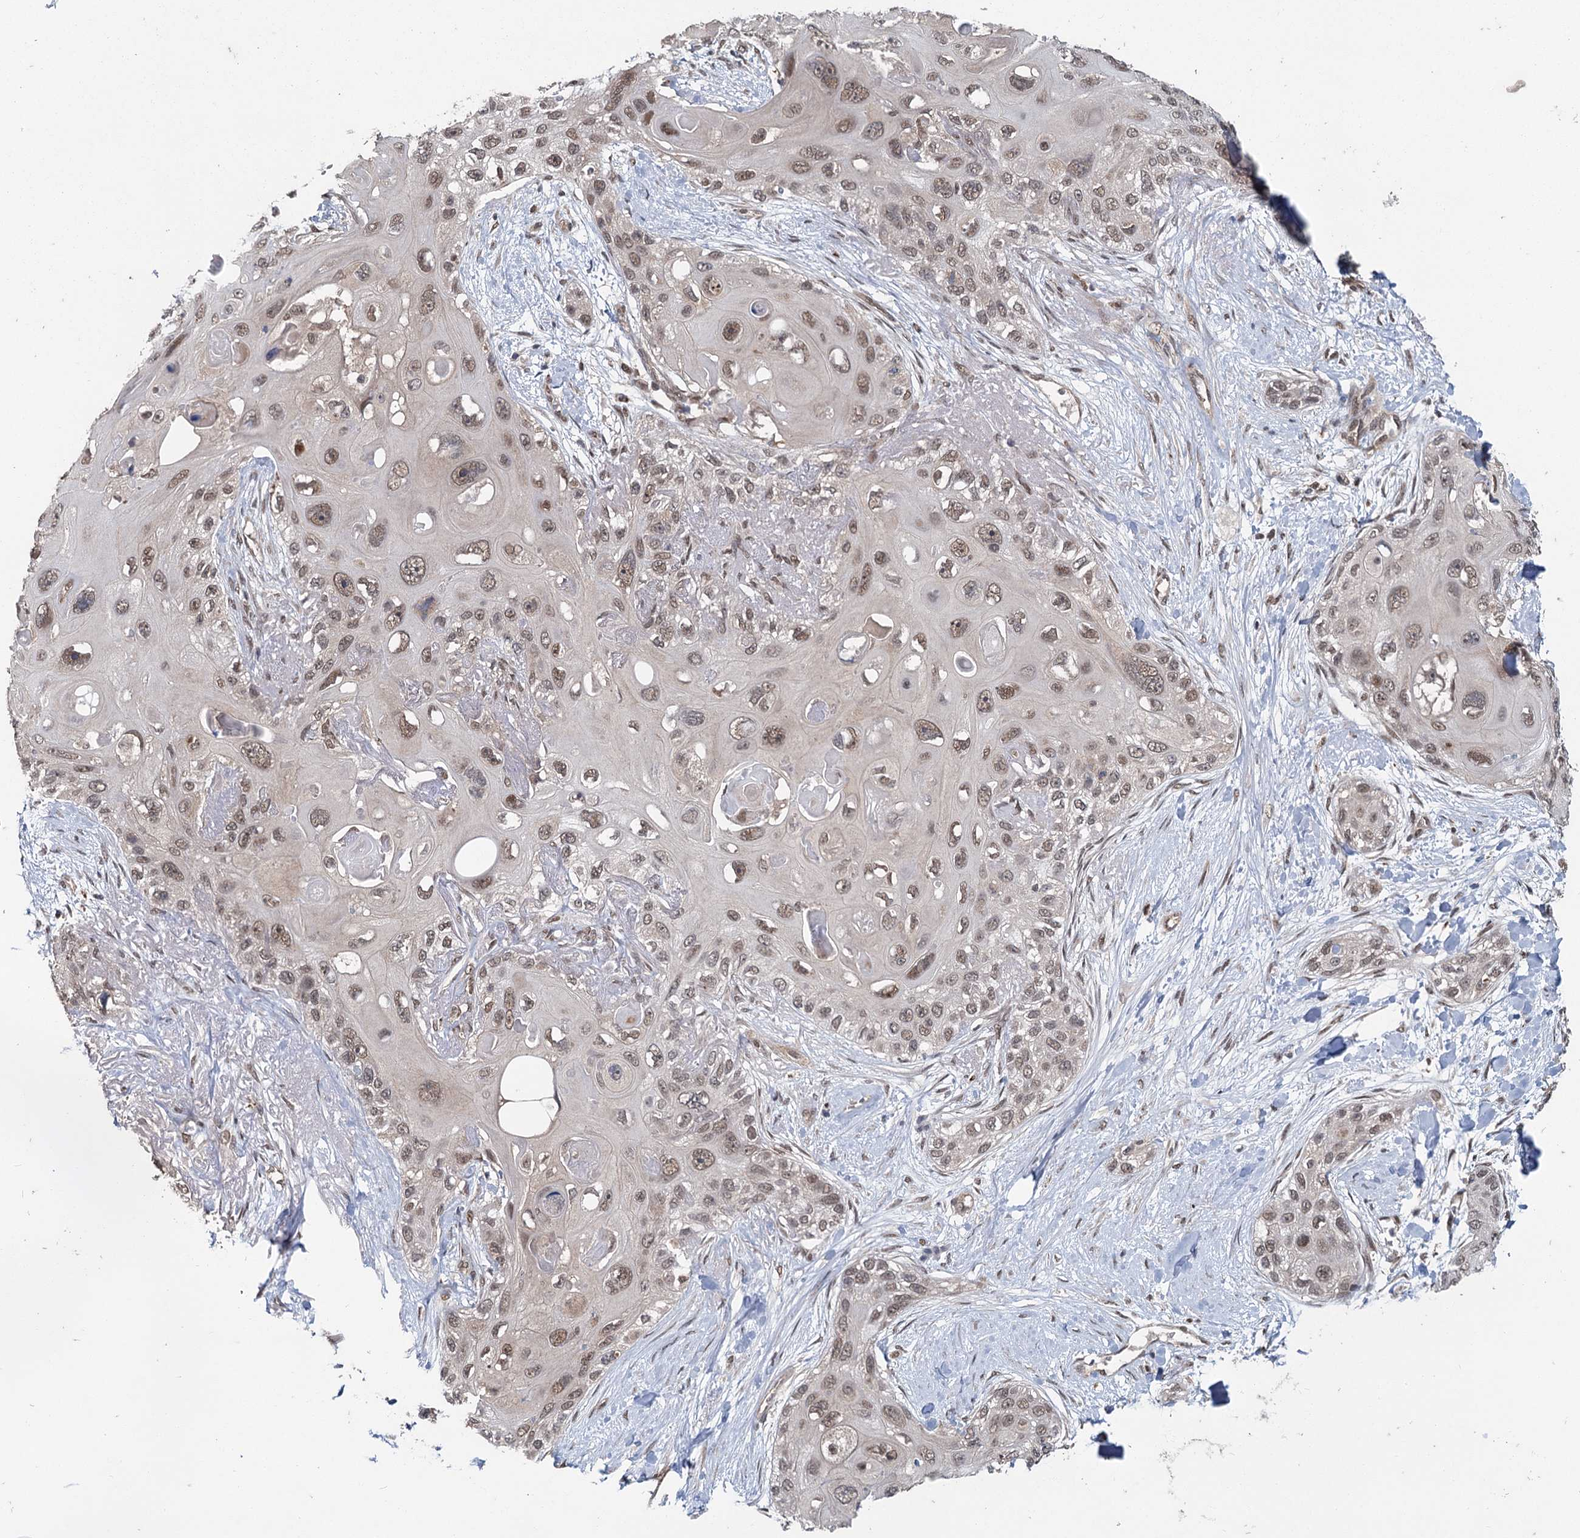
{"staining": {"intensity": "weak", "quantity": ">75%", "location": "nuclear"}, "tissue": "skin cancer", "cell_type": "Tumor cells", "image_type": "cancer", "snomed": [{"axis": "morphology", "description": "Normal tissue, NOS"}, {"axis": "morphology", "description": "Squamous cell carcinoma, NOS"}, {"axis": "topography", "description": "Skin"}], "caption": "Immunohistochemistry (DAB (3,3'-diaminobenzidine)) staining of human skin cancer reveals weak nuclear protein expression in approximately >75% of tumor cells. The staining was performed using DAB, with brown indicating positive protein expression. Nuclei are stained blue with hematoxylin.", "gene": "MYG1", "patient": {"sex": "male", "age": 72}}